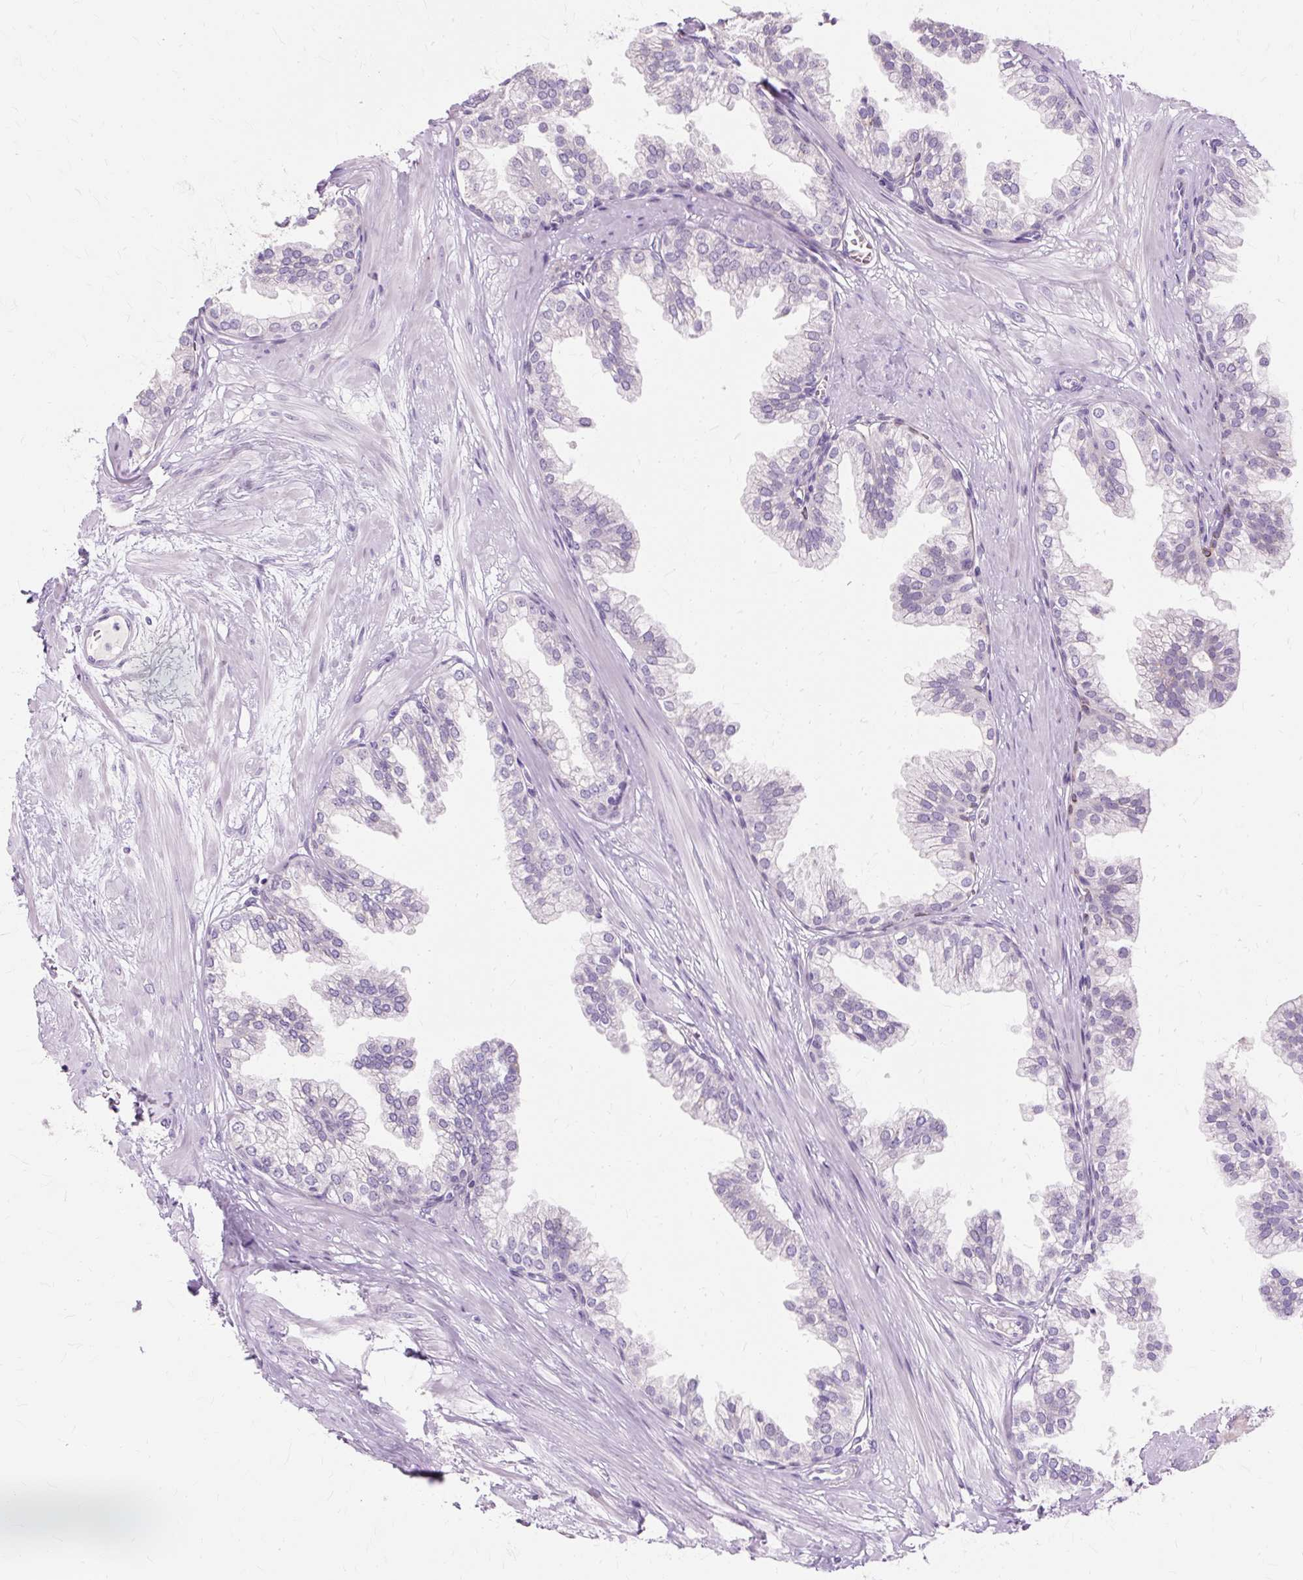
{"staining": {"intensity": "moderate", "quantity": "<25%", "location": "cytoplasmic/membranous"}, "tissue": "prostate", "cell_type": "Glandular cells", "image_type": "normal", "snomed": [{"axis": "morphology", "description": "Normal tissue, NOS"}, {"axis": "topography", "description": "Prostate"}, {"axis": "topography", "description": "Peripheral nerve tissue"}], "caption": "A micrograph of prostate stained for a protein displays moderate cytoplasmic/membranous brown staining in glandular cells. The staining was performed using DAB to visualize the protein expression in brown, while the nuclei were stained in blue with hematoxylin (Magnification: 20x).", "gene": "IRX2", "patient": {"sex": "male", "age": 55}}